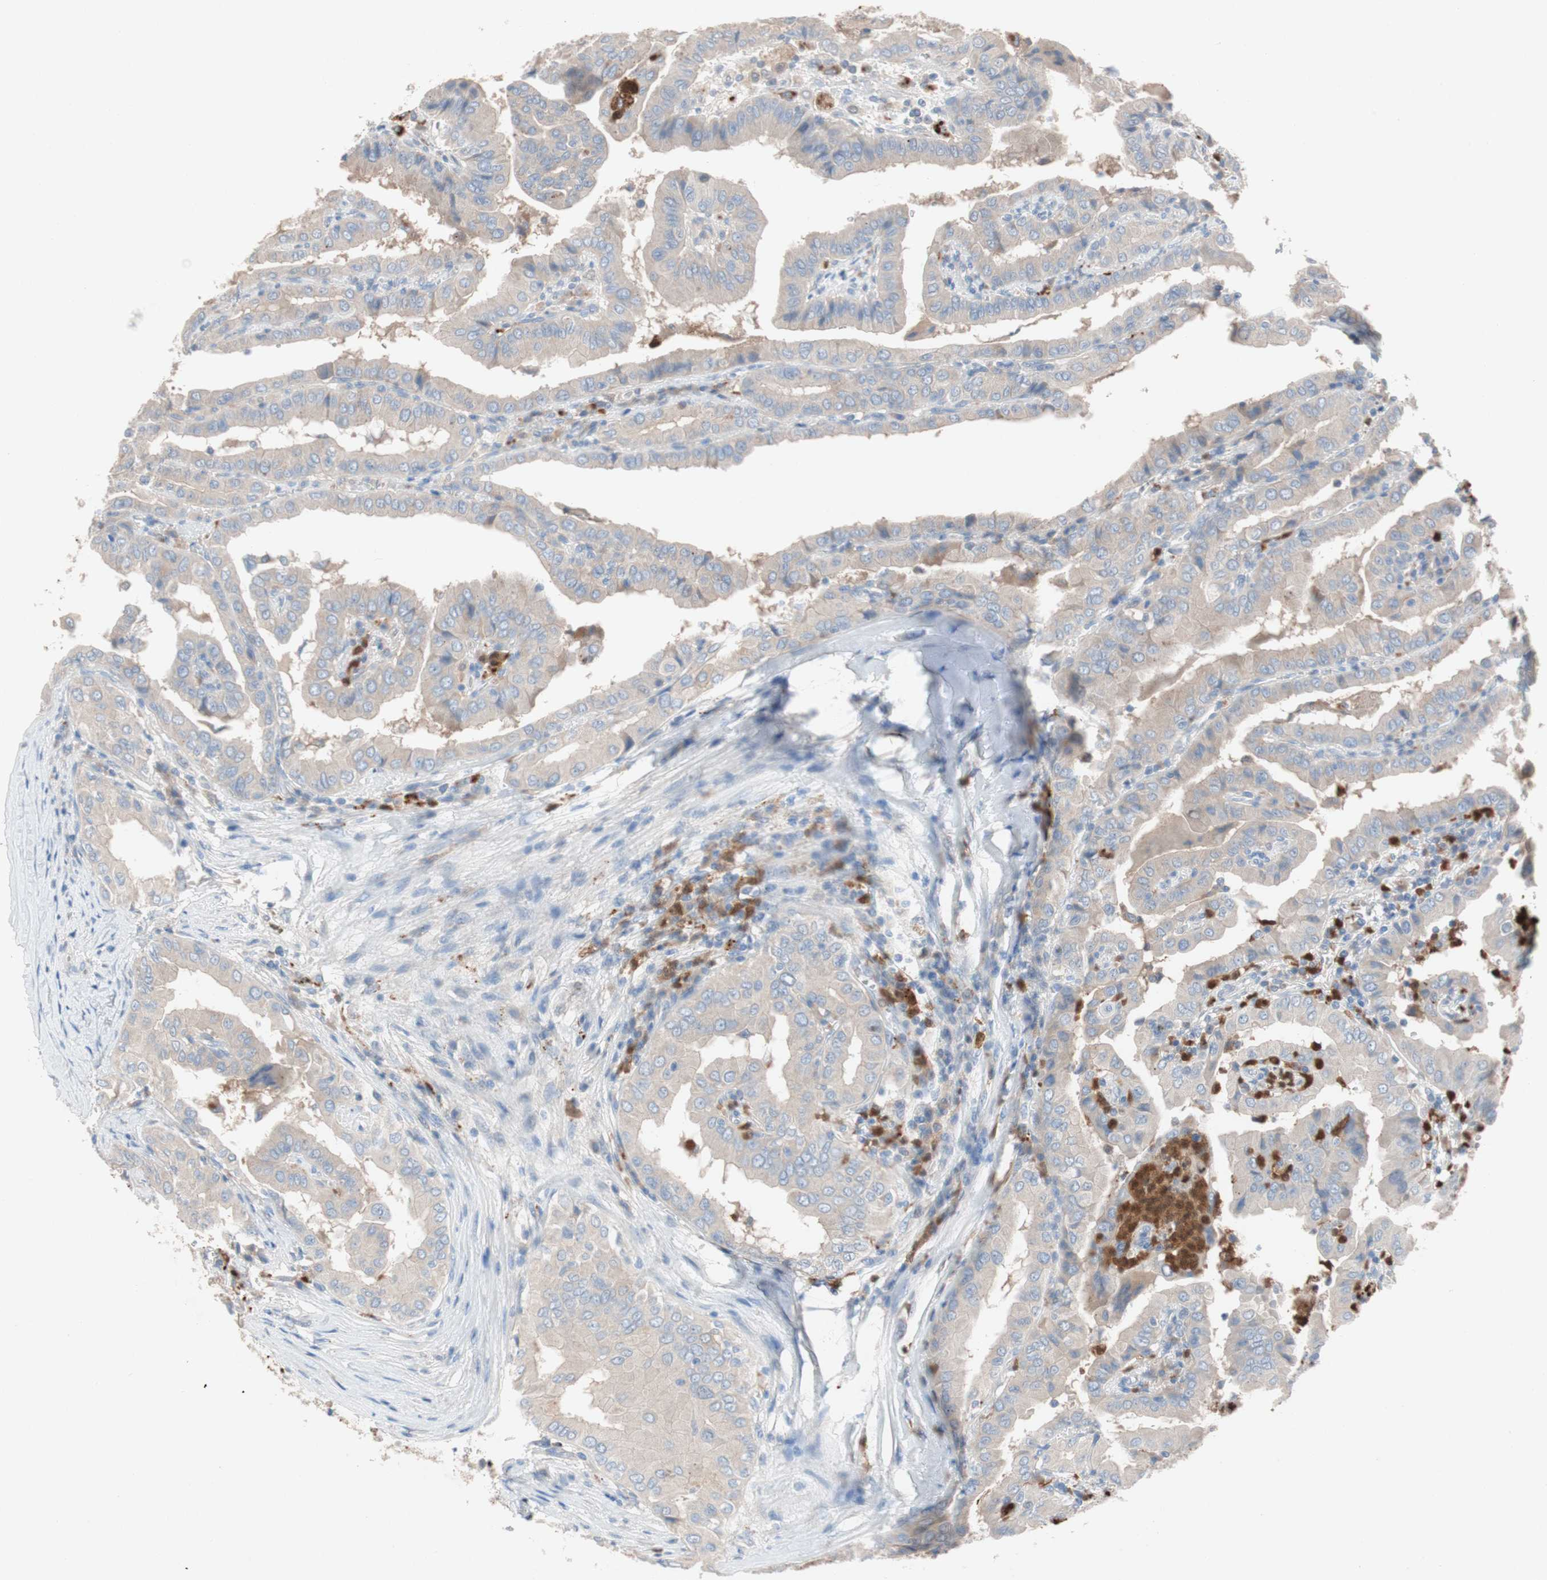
{"staining": {"intensity": "weak", "quantity": ">75%", "location": "cytoplasmic/membranous"}, "tissue": "thyroid cancer", "cell_type": "Tumor cells", "image_type": "cancer", "snomed": [{"axis": "morphology", "description": "Papillary adenocarcinoma, NOS"}, {"axis": "topography", "description": "Thyroid gland"}], "caption": "This photomicrograph exhibits thyroid cancer stained with immunohistochemistry to label a protein in brown. The cytoplasmic/membranous of tumor cells show weak positivity for the protein. Nuclei are counter-stained blue.", "gene": "CLEC4D", "patient": {"sex": "male", "age": 33}}